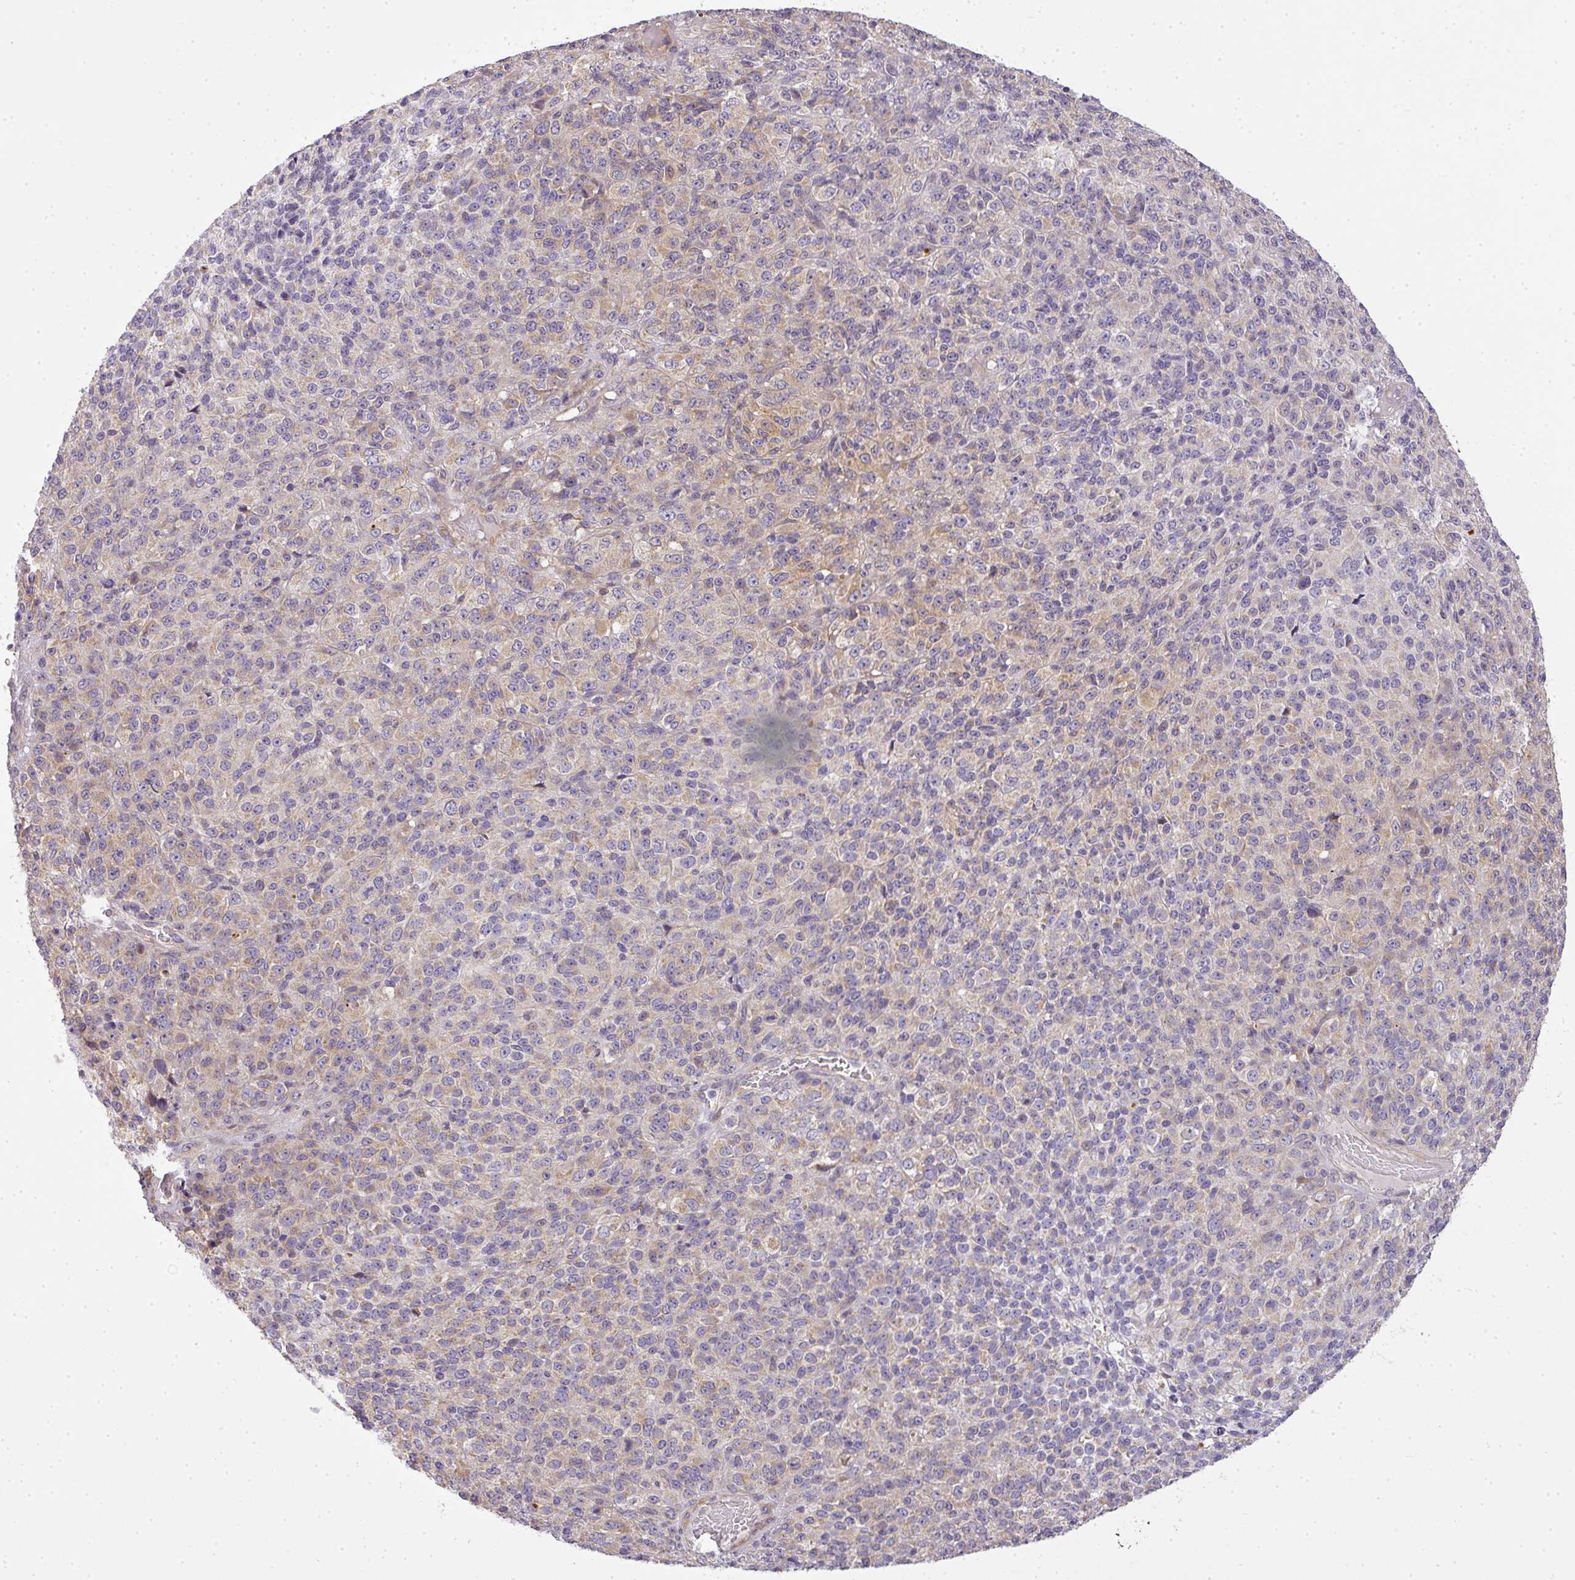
{"staining": {"intensity": "weak", "quantity": "25%-75%", "location": "cytoplasmic/membranous"}, "tissue": "melanoma", "cell_type": "Tumor cells", "image_type": "cancer", "snomed": [{"axis": "morphology", "description": "Malignant melanoma, Metastatic site"}, {"axis": "topography", "description": "Brain"}], "caption": "This is a micrograph of IHC staining of melanoma, which shows weak expression in the cytoplasmic/membranous of tumor cells.", "gene": "ZDHHC1", "patient": {"sex": "female", "age": 56}}